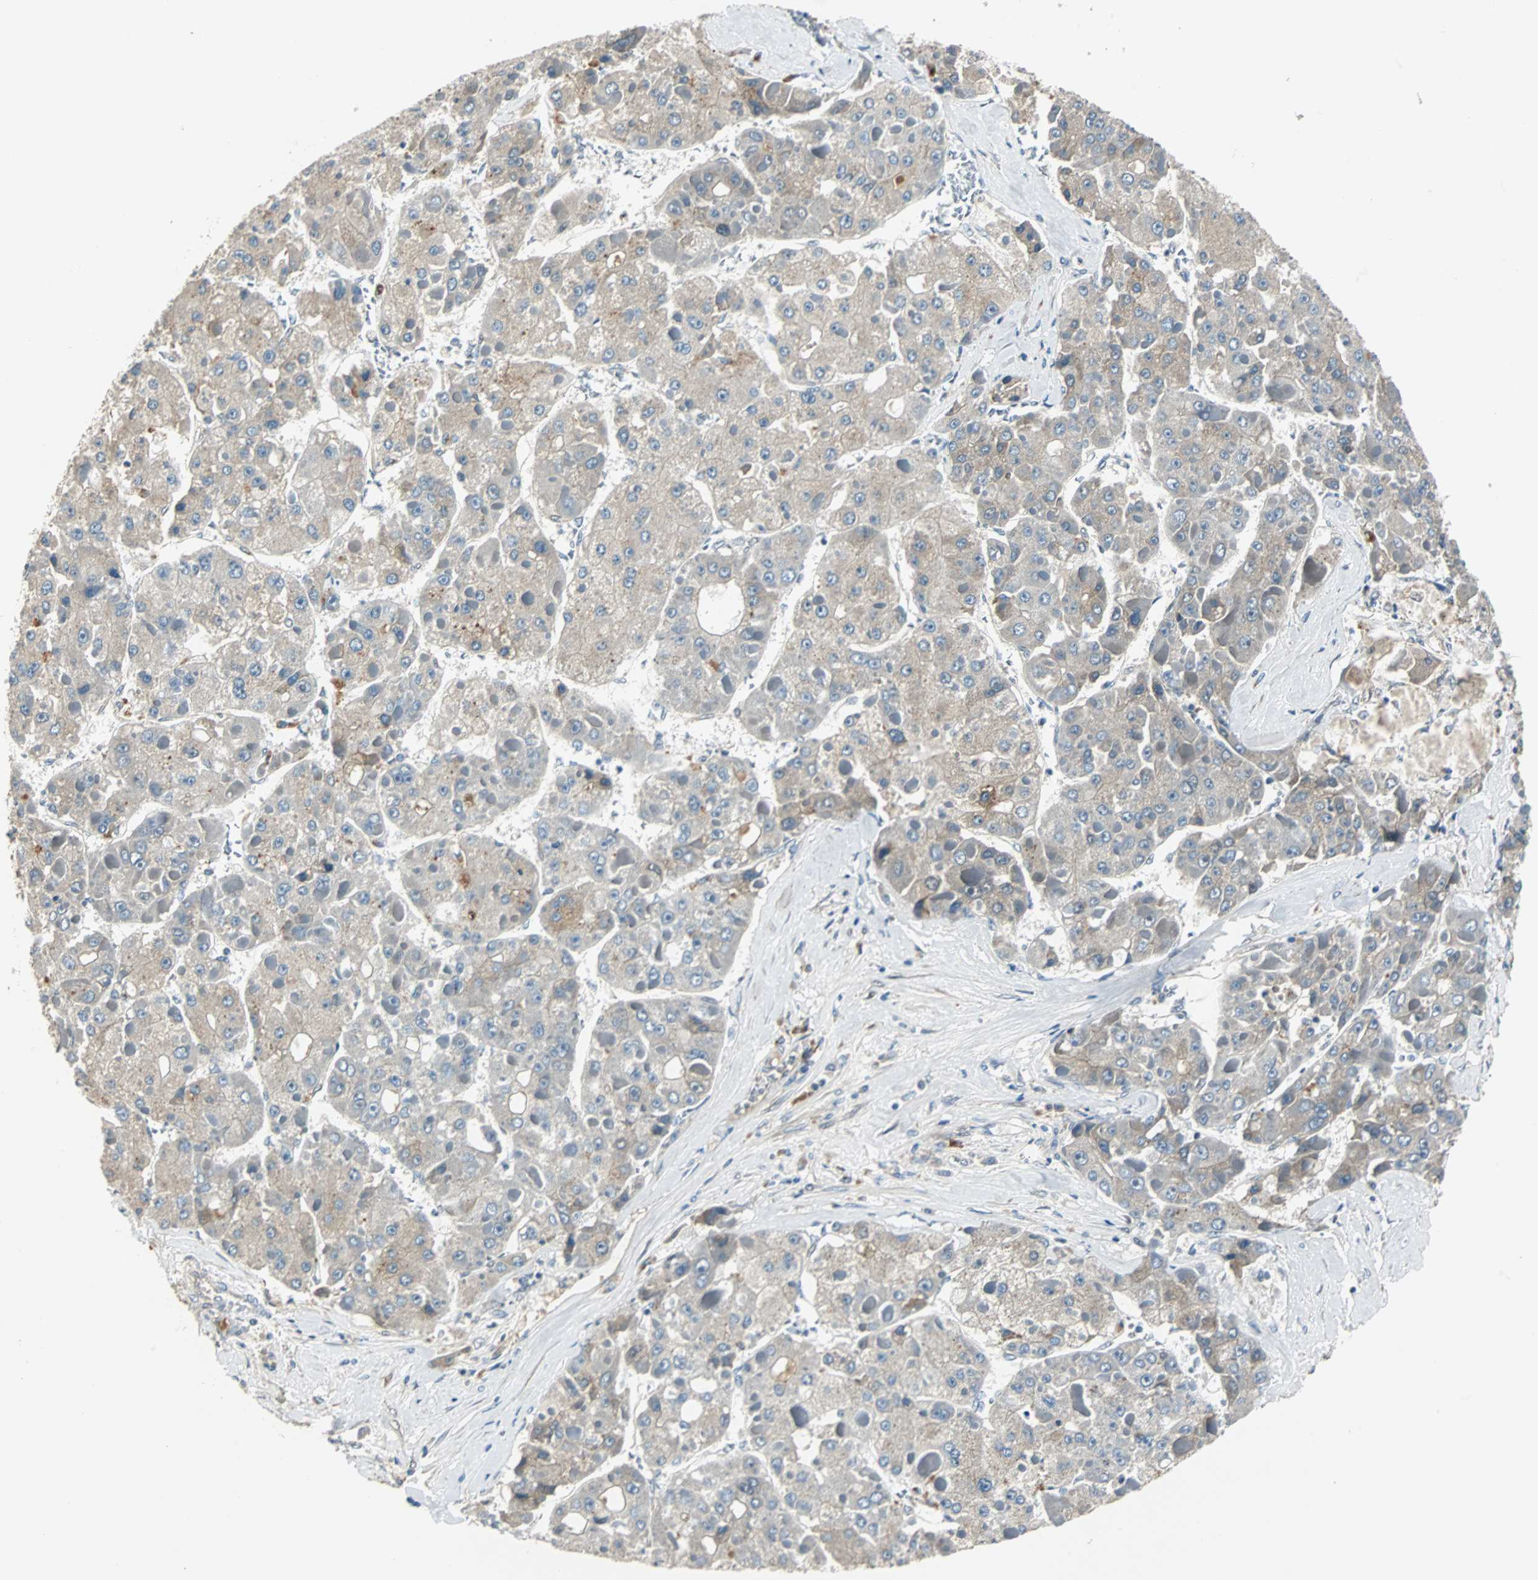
{"staining": {"intensity": "weak", "quantity": "25%-75%", "location": "cytoplasmic/membranous"}, "tissue": "liver cancer", "cell_type": "Tumor cells", "image_type": "cancer", "snomed": [{"axis": "morphology", "description": "Carcinoma, Hepatocellular, NOS"}, {"axis": "topography", "description": "Liver"}], "caption": "This image reveals immunohistochemistry staining of human hepatocellular carcinoma (liver), with low weak cytoplasmic/membranous positivity in approximately 25%-75% of tumor cells.", "gene": "FHL2", "patient": {"sex": "female", "age": 73}}